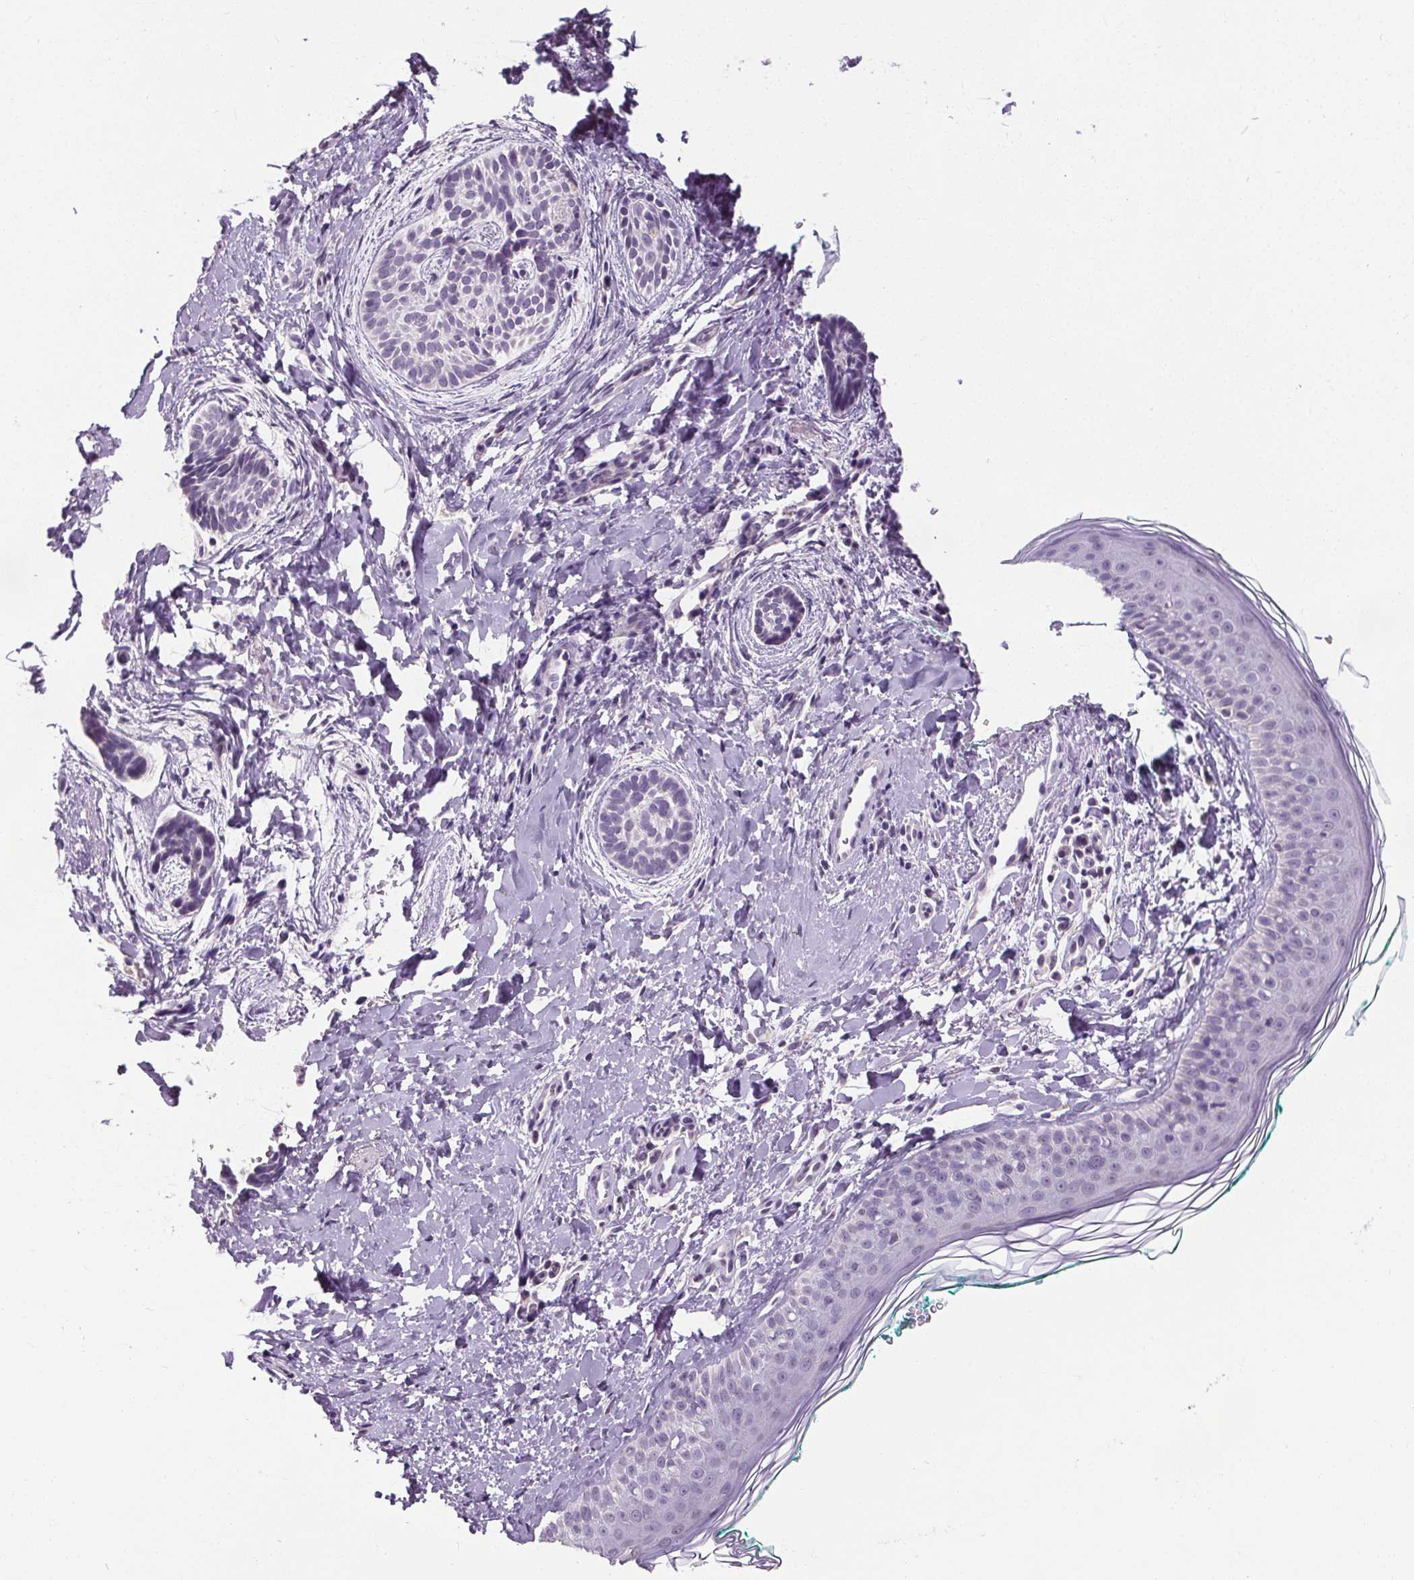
{"staining": {"intensity": "negative", "quantity": "none", "location": "none"}, "tissue": "skin cancer", "cell_type": "Tumor cells", "image_type": "cancer", "snomed": [{"axis": "morphology", "description": "Basal cell carcinoma"}, {"axis": "topography", "description": "Skin"}], "caption": "Immunohistochemistry histopathology image of neoplastic tissue: human basal cell carcinoma (skin) stained with DAB demonstrates no significant protein positivity in tumor cells.", "gene": "SLC2A9", "patient": {"sex": "male", "age": 63}}